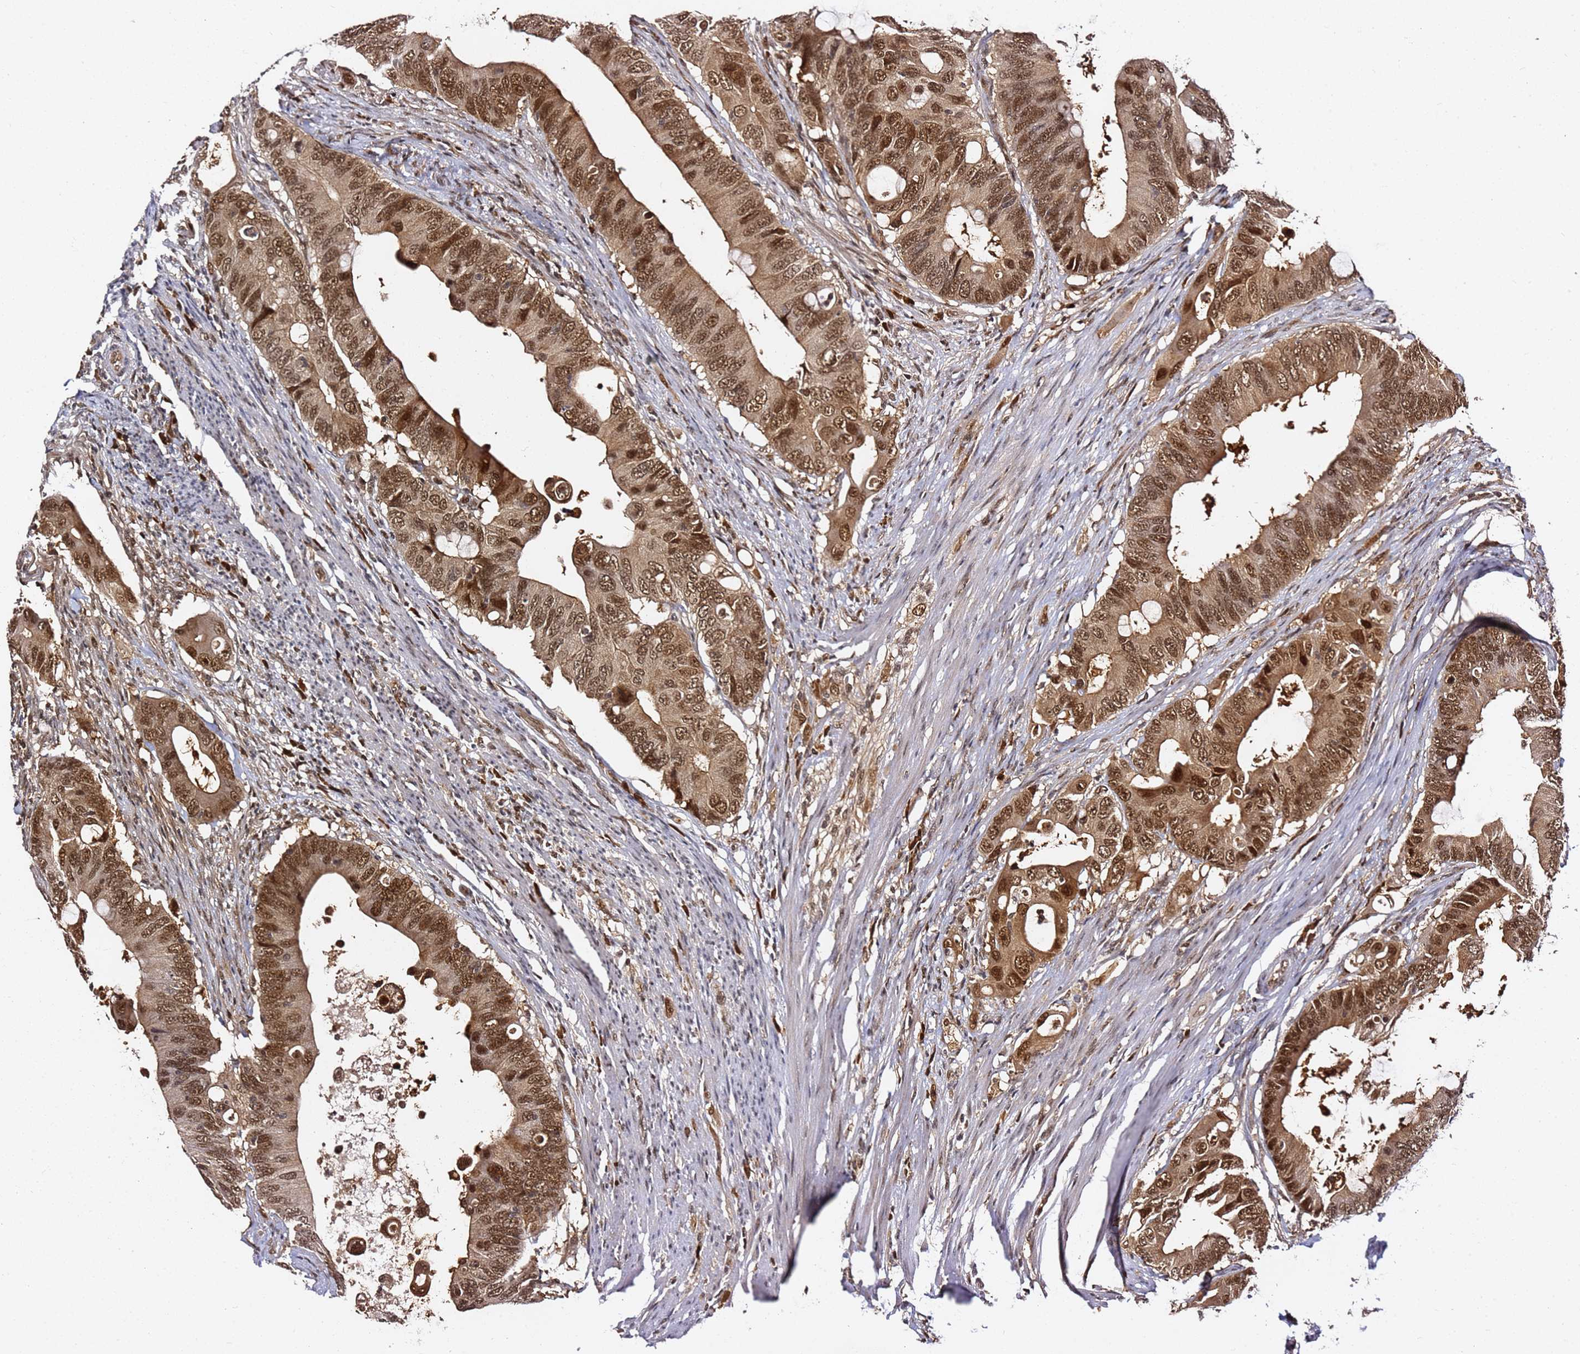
{"staining": {"intensity": "moderate", "quantity": ">75%", "location": "cytoplasmic/membranous,nuclear"}, "tissue": "colorectal cancer", "cell_type": "Tumor cells", "image_type": "cancer", "snomed": [{"axis": "morphology", "description": "Adenocarcinoma, NOS"}, {"axis": "topography", "description": "Colon"}], "caption": "Human colorectal adenocarcinoma stained for a protein (brown) exhibits moderate cytoplasmic/membranous and nuclear positive staining in about >75% of tumor cells.", "gene": "RGS18", "patient": {"sex": "male", "age": 71}}